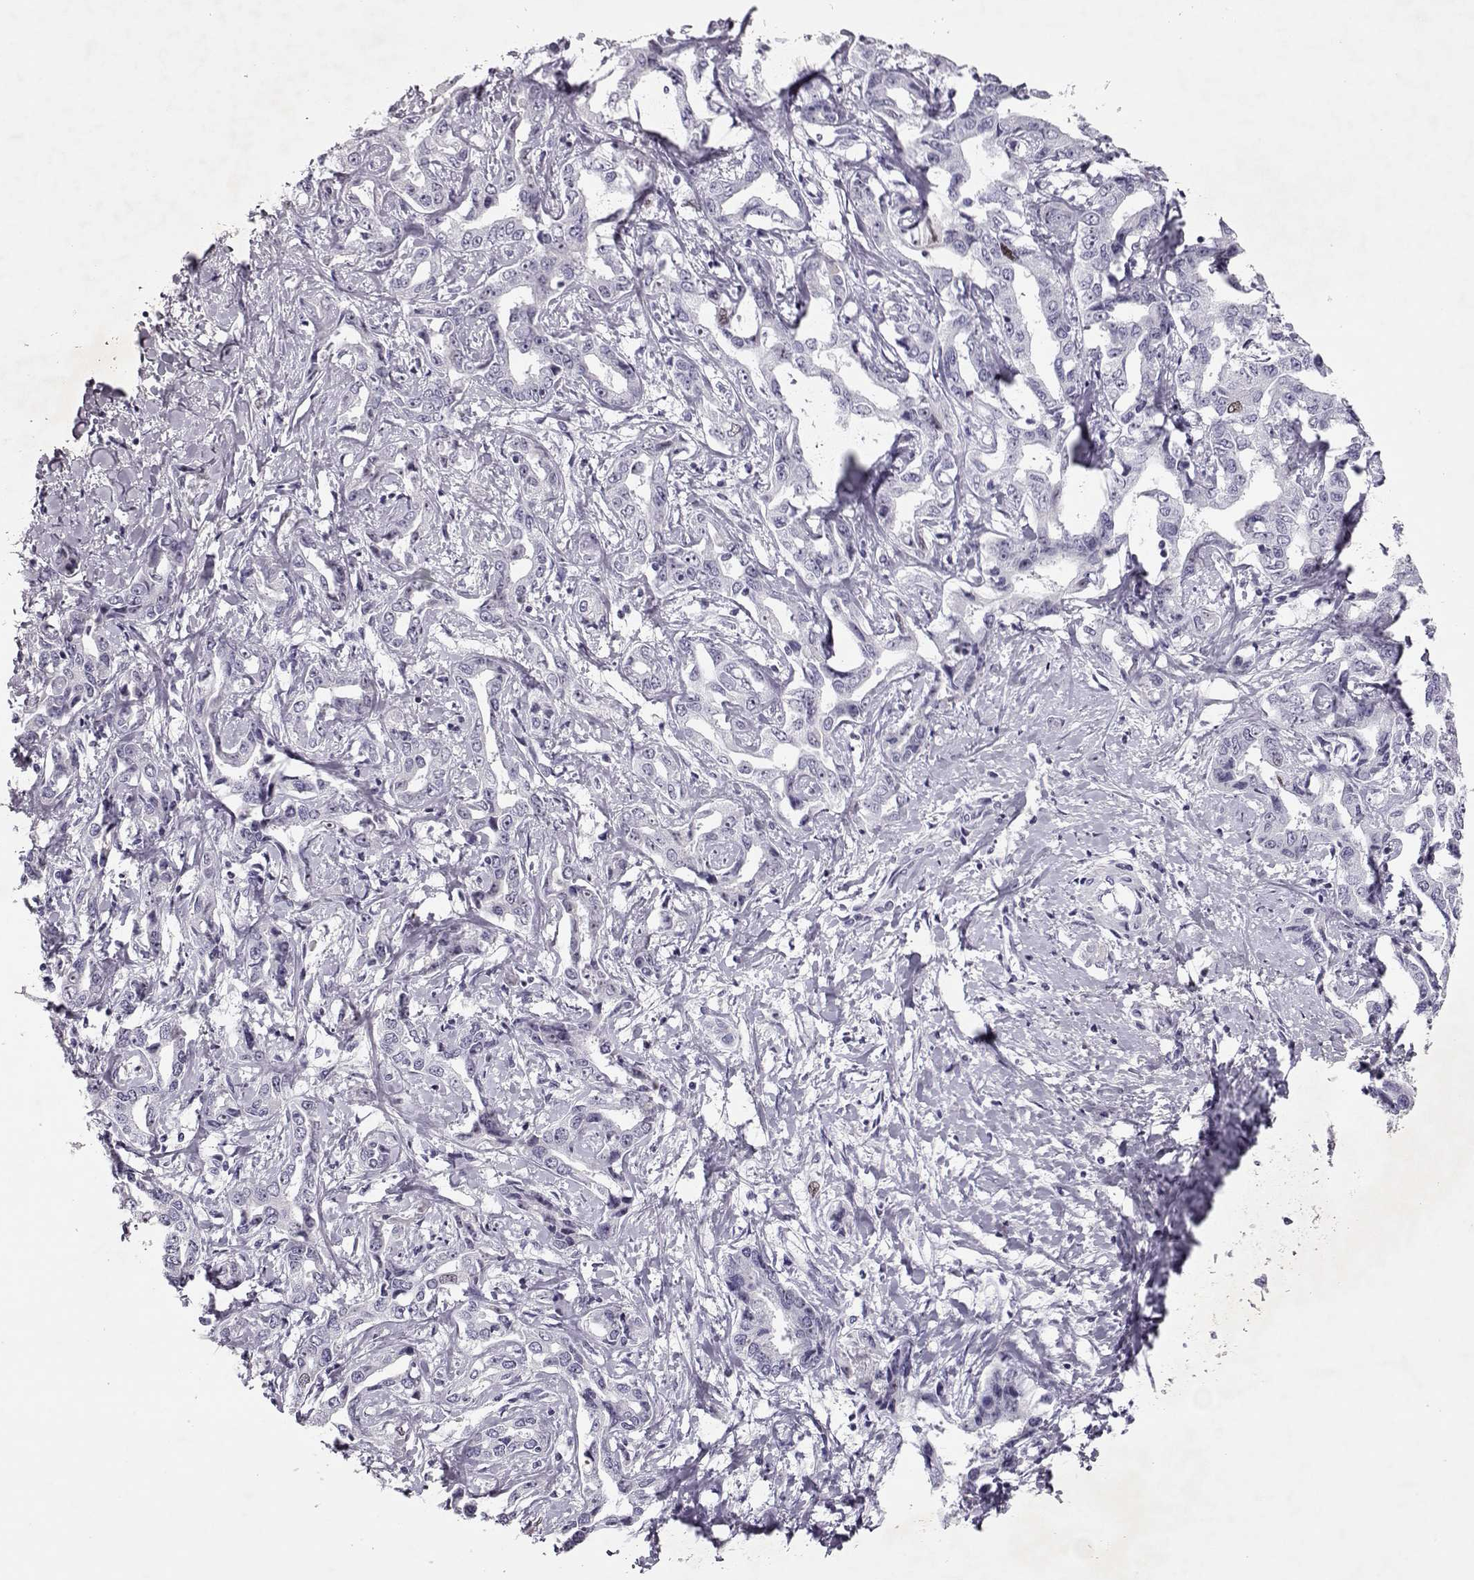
{"staining": {"intensity": "negative", "quantity": "none", "location": "none"}, "tissue": "liver cancer", "cell_type": "Tumor cells", "image_type": "cancer", "snomed": [{"axis": "morphology", "description": "Cholangiocarcinoma"}, {"axis": "topography", "description": "Liver"}], "caption": "Image shows no protein expression in tumor cells of cholangiocarcinoma (liver) tissue.", "gene": "SGO1", "patient": {"sex": "male", "age": 59}}